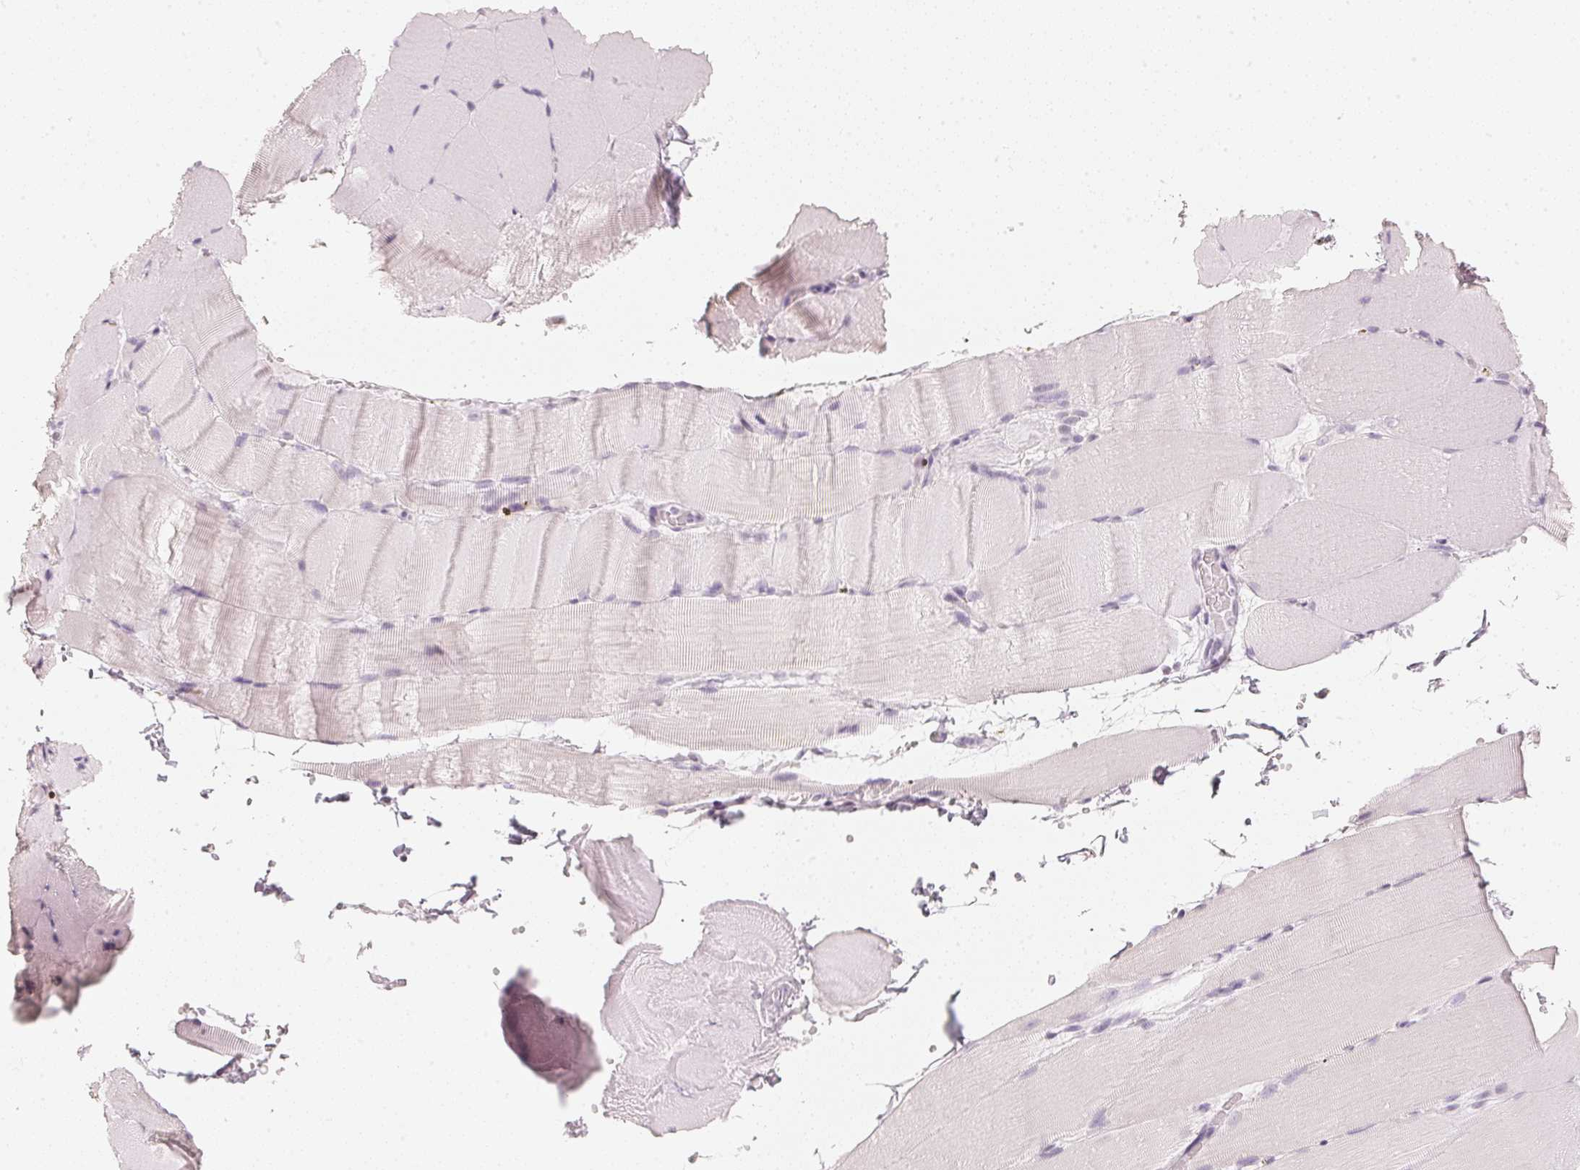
{"staining": {"intensity": "negative", "quantity": "none", "location": "none"}, "tissue": "skeletal muscle", "cell_type": "Myocytes", "image_type": "normal", "snomed": [{"axis": "morphology", "description": "Normal tissue, NOS"}, {"axis": "topography", "description": "Skeletal muscle"}], "caption": "Immunohistochemical staining of unremarkable skeletal muscle reveals no significant positivity in myocytes.", "gene": "SLC22A8", "patient": {"sex": "female", "age": 37}}